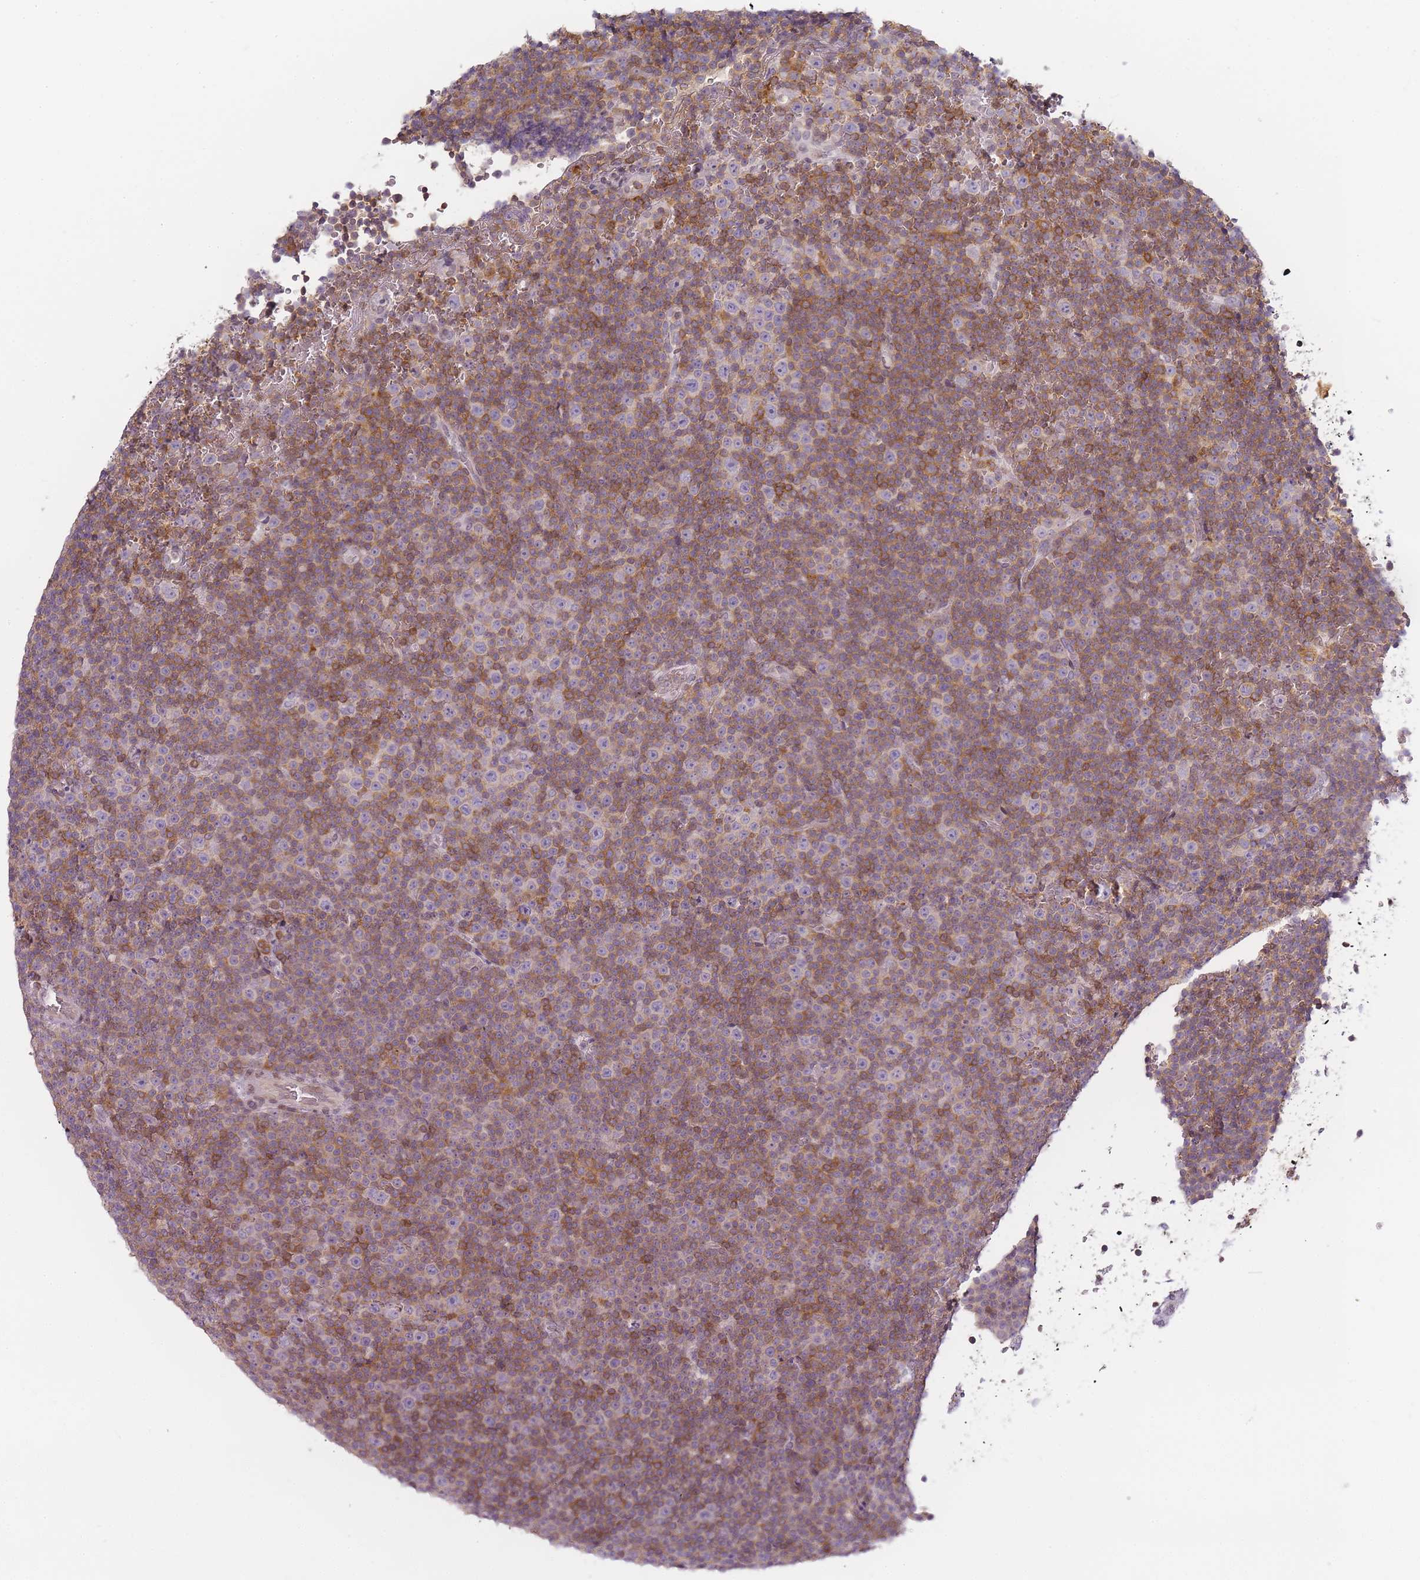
{"staining": {"intensity": "moderate", "quantity": ">75%", "location": "cytoplasmic/membranous"}, "tissue": "lymphoma", "cell_type": "Tumor cells", "image_type": "cancer", "snomed": [{"axis": "morphology", "description": "Malignant lymphoma, non-Hodgkin's type, Low grade"}, {"axis": "topography", "description": "Lymph node"}], "caption": "Tumor cells reveal medium levels of moderate cytoplasmic/membranous positivity in approximately >75% of cells in lymphoma.", "gene": "JAKMIP1", "patient": {"sex": "female", "age": 67}}